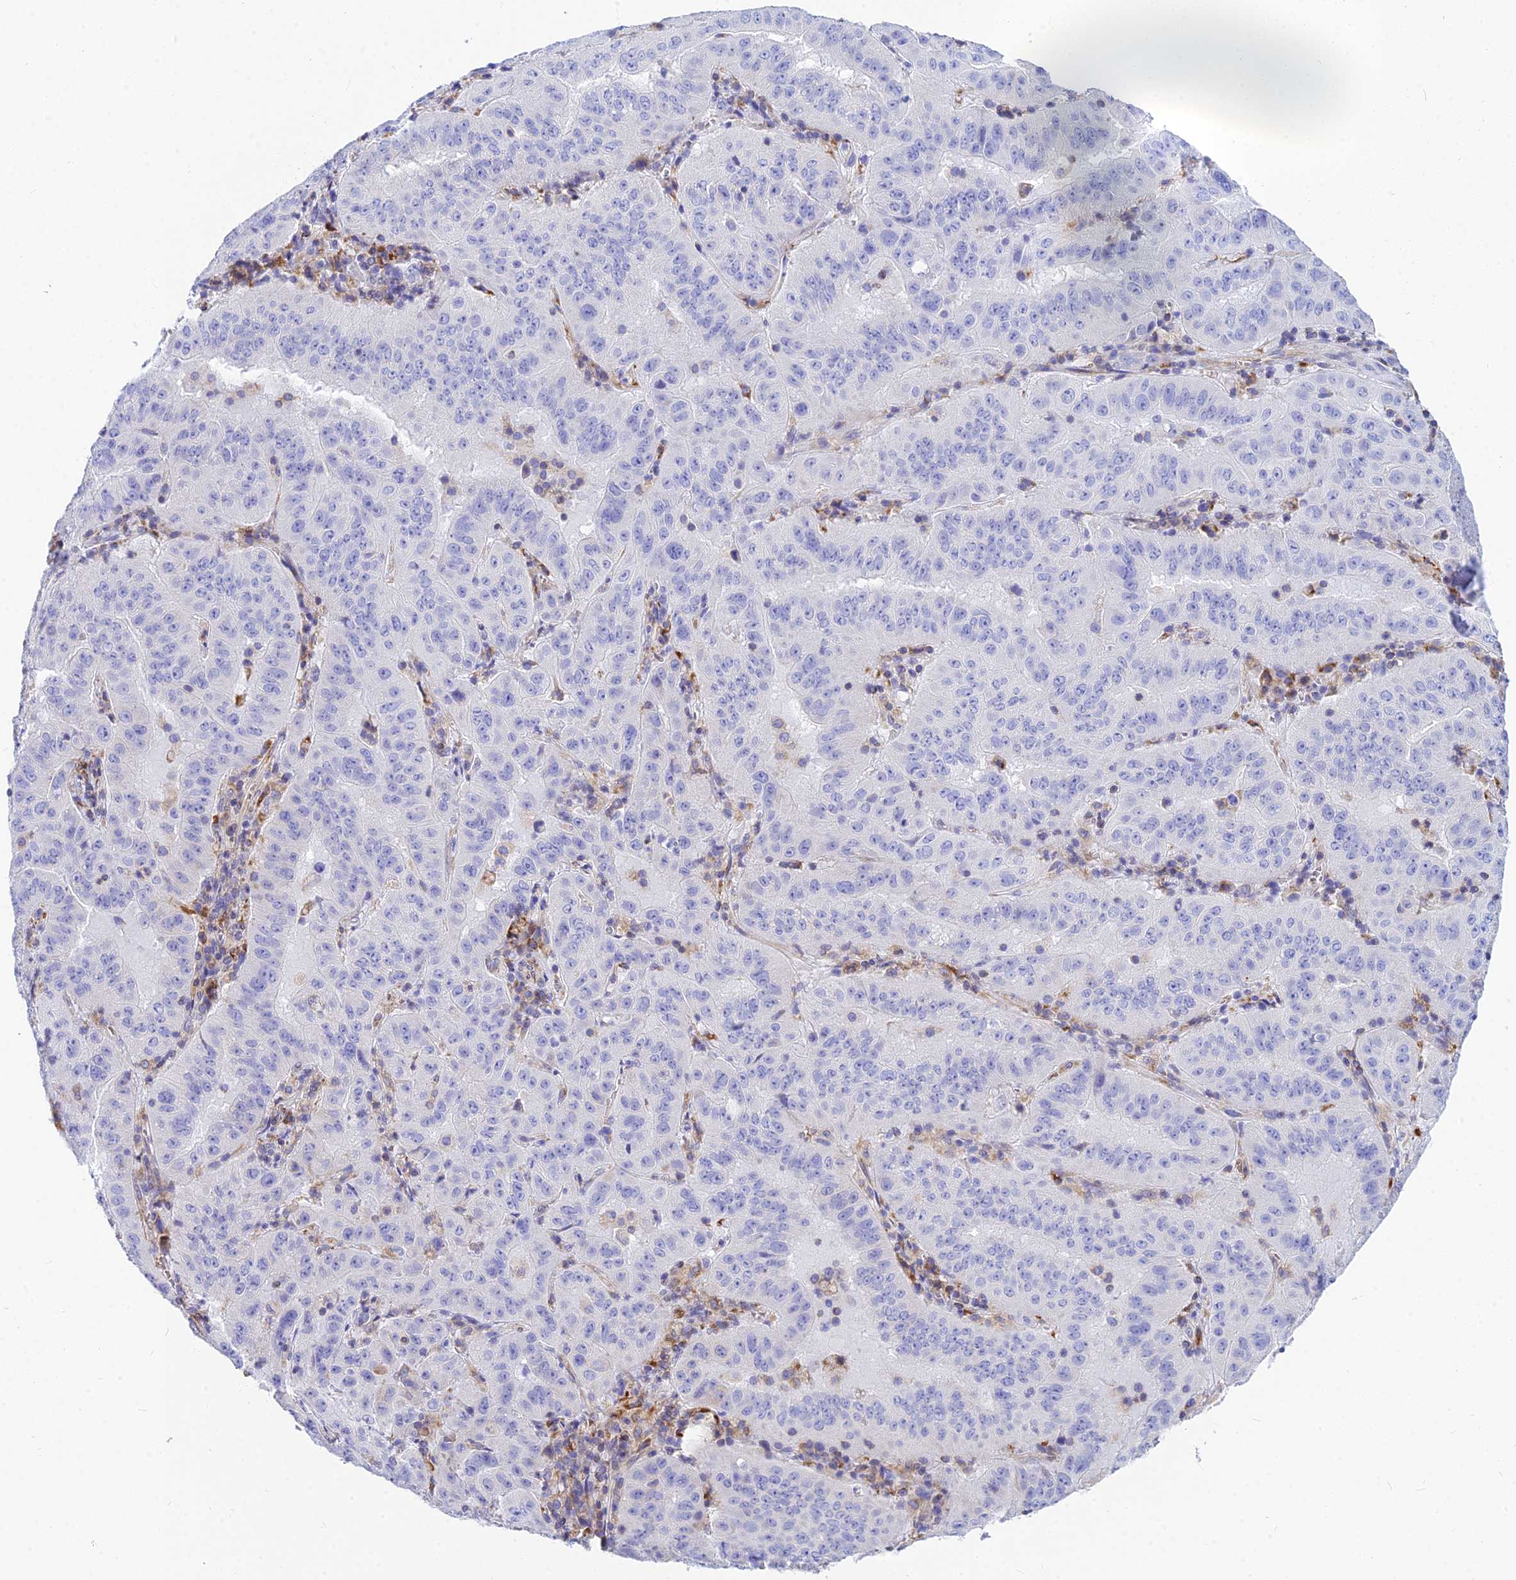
{"staining": {"intensity": "negative", "quantity": "none", "location": "none"}, "tissue": "pancreatic cancer", "cell_type": "Tumor cells", "image_type": "cancer", "snomed": [{"axis": "morphology", "description": "Adenocarcinoma, NOS"}, {"axis": "topography", "description": "Pancreas"}], "caption": "A photomicrograph of pancreatic adenocarcinoma stained for a protein exhibits no brown staining in tumor cells.", "gene": "CNOT6", "patient": {"sex": "male", "age": 63}}